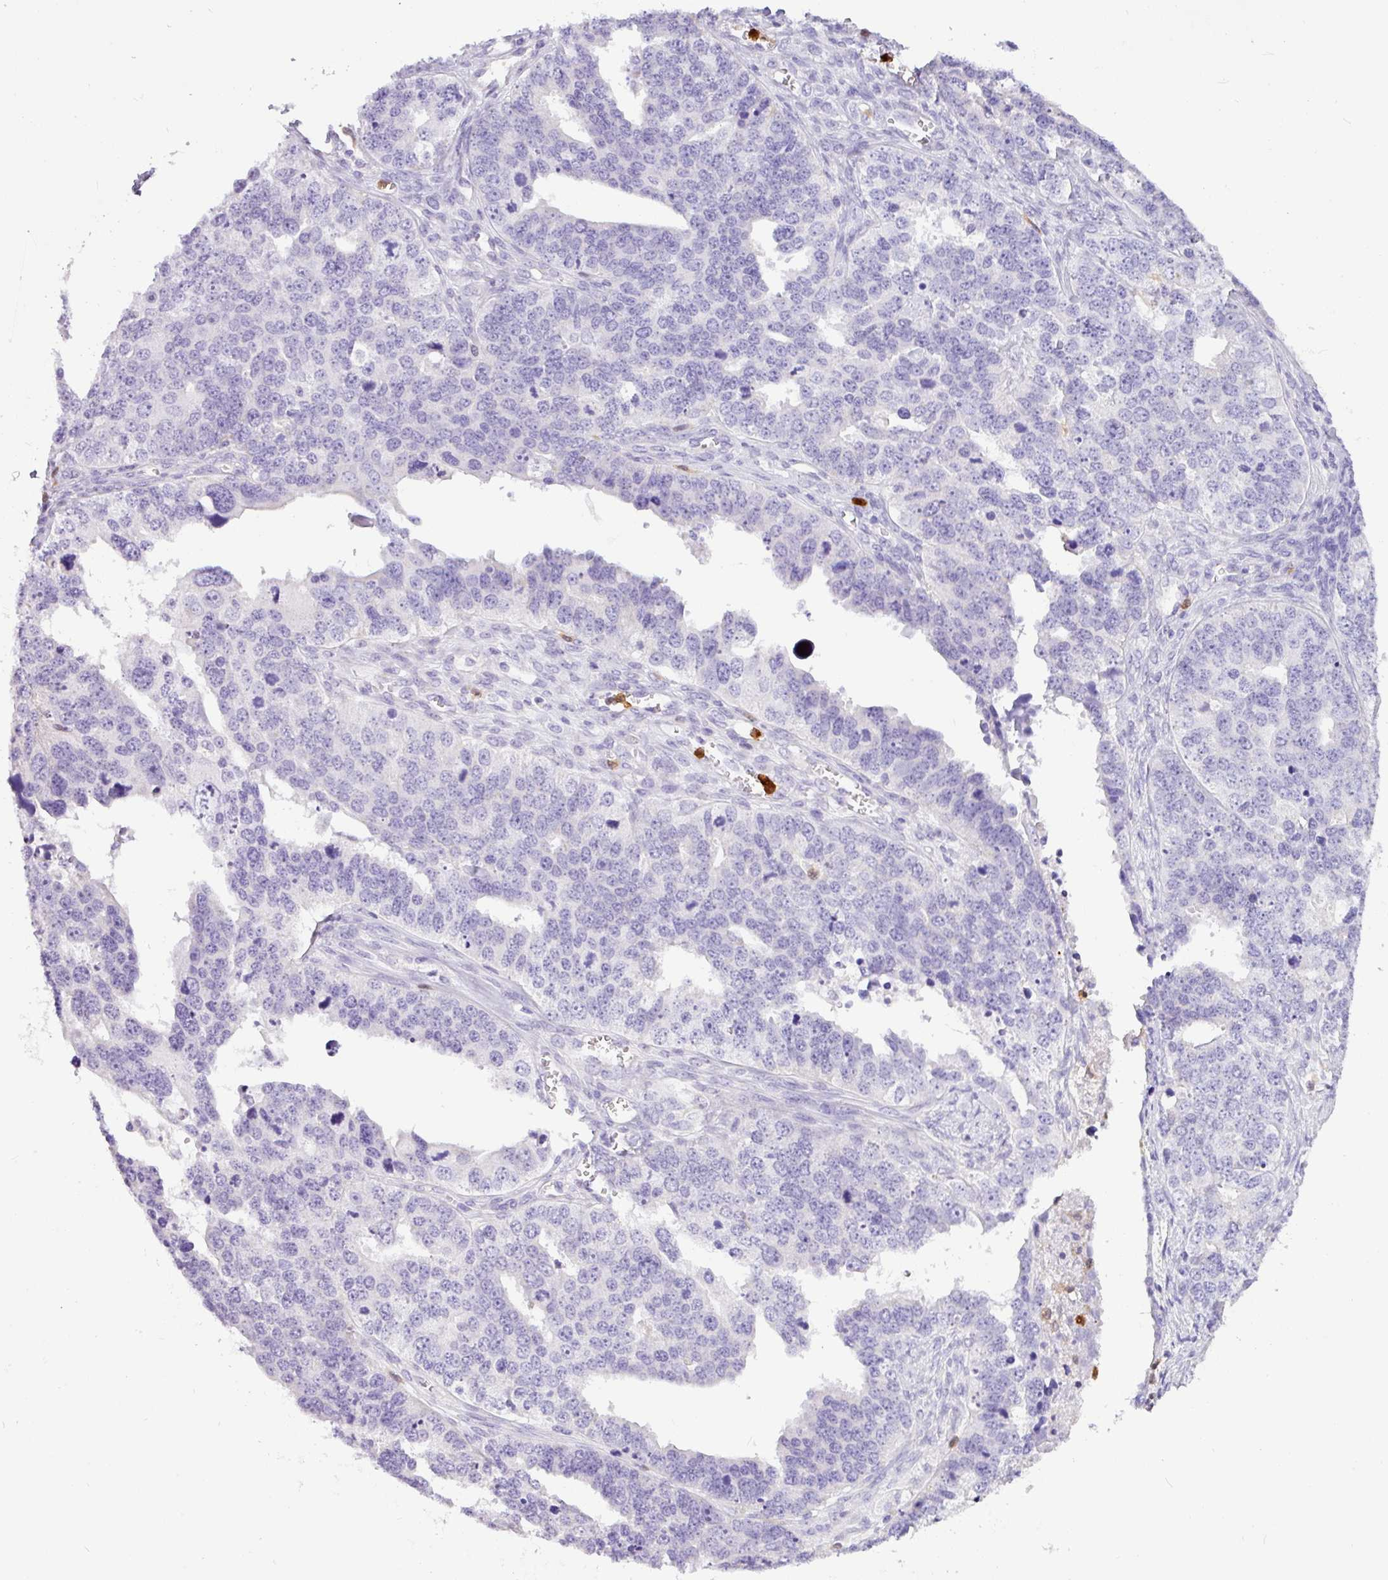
{"staining": {"intensity": "negative", "quantity": "none", "location": "none"}, "tissue": "ovarian cancer", "cell_type": "Tumor cells", "image_type": "cancer", "snomed": [{"axis": "morphology", "description": "Cystadenocarcinoma, serous, NOS"}, {"axis": "topography", "description": "Ovary"}], "caption": "High magnification brightfield microscopy of ovarian cancer (serous cystadenocarcinoma) stained with DAB (brown) and counterstained with hematoxylin (blue): tumor cells show no significant expression.", "gene": "SH2D3C", "patient": {"sex": "female", "age": 76}}